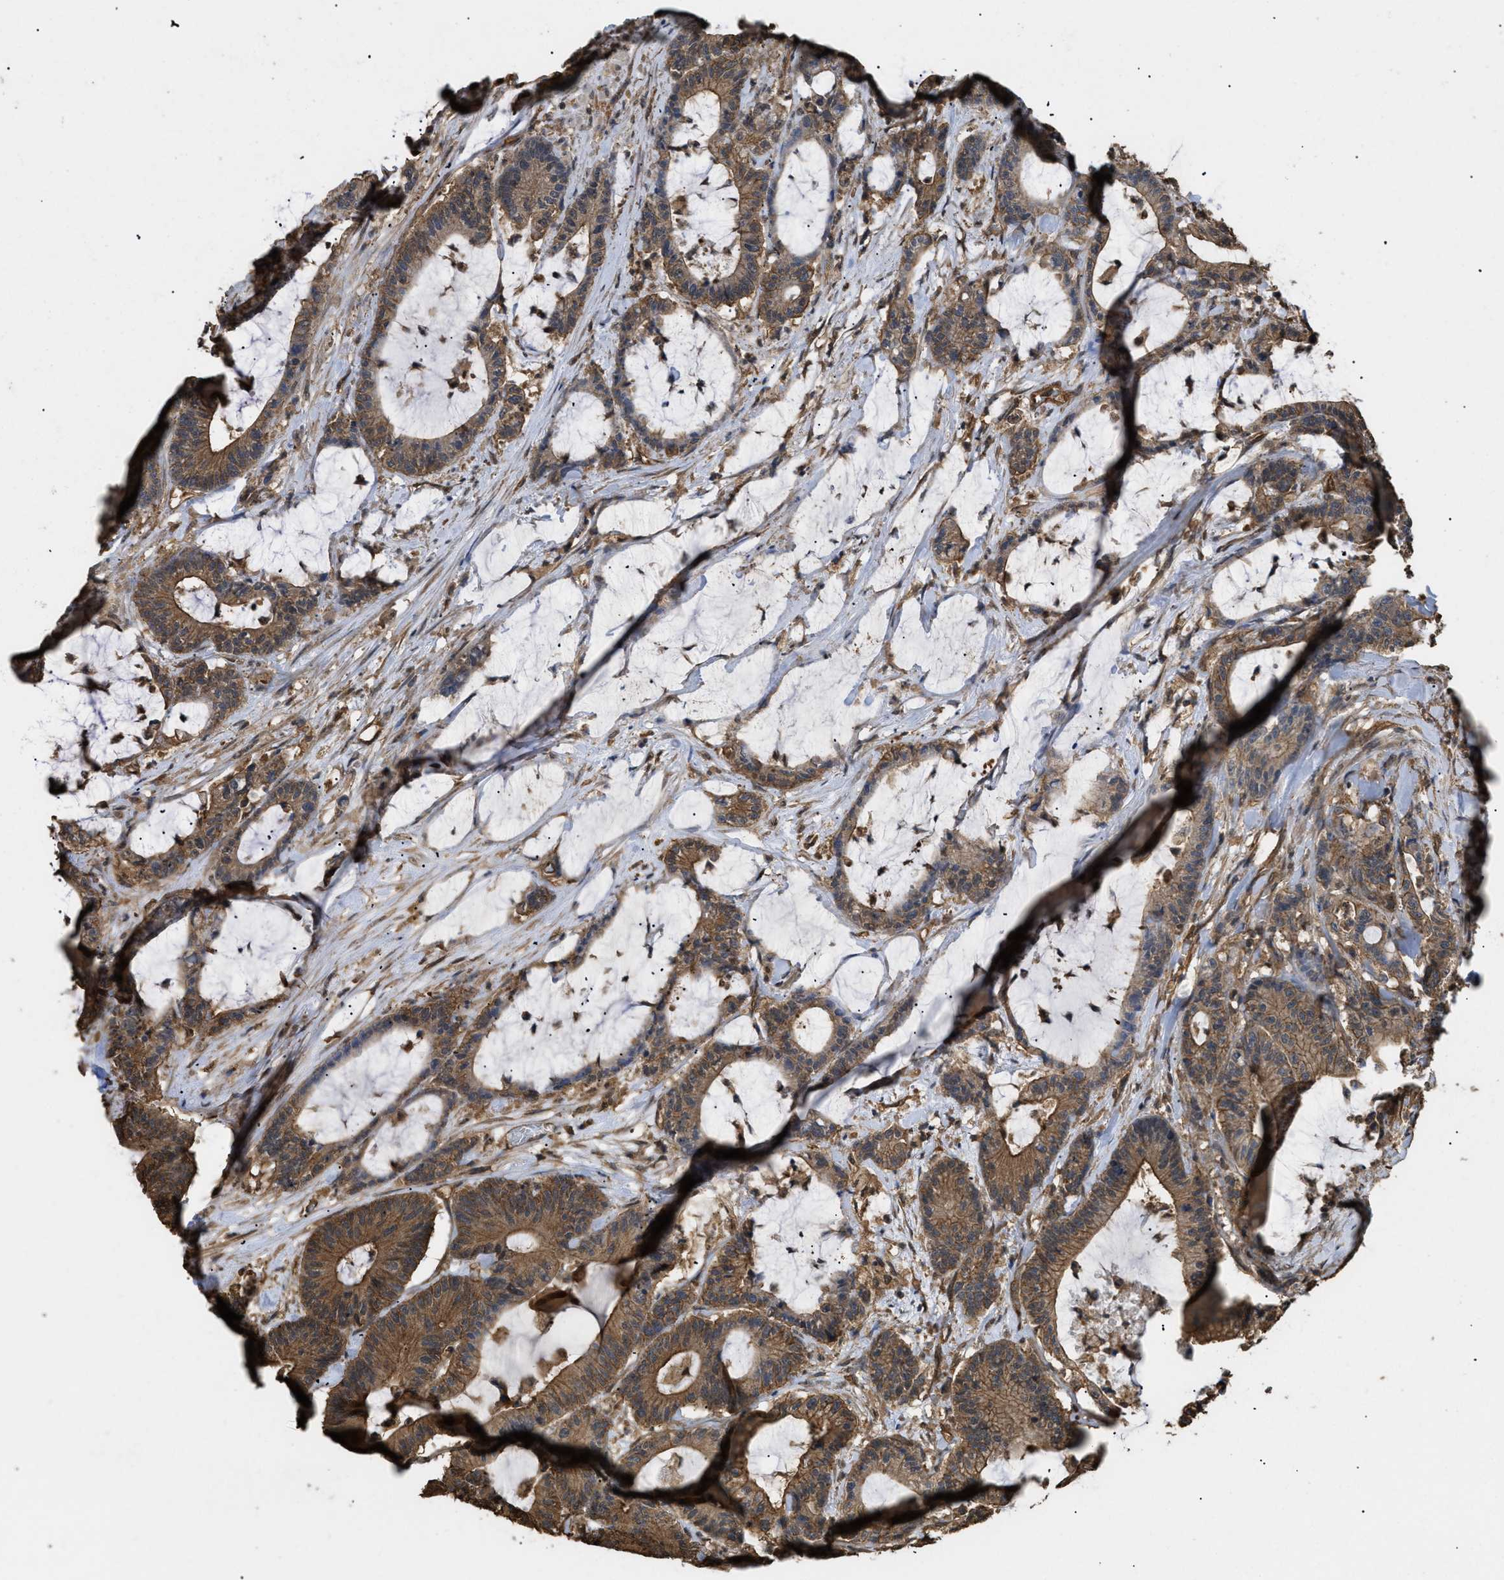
{"staining": {"intensity": "moderate", "quantity": ">75%", "location": "cytoplasmic/membranous"}, "tissue": "colorectal cancer", "cell_type": "Tumor cells", "image_type": "cancer", "snomed": [{"axis": "morphology", "description": "Adenocarcinoma, NOS"}, {"axis": "topography", "description": "Colon"}], "caption": "Colorectal adenocarcinoma stained with DAB (3,3'-diaminobenzidine) immunohistochemistry (IHC) exhibits medium levels of moderate cytoplasmic/membranous positivity in about >75% of tumor cells. The staining was performed using DAB, with brown indicating positive protein expression. Nuclei are stained blue with hematoxylin.", "gene": "CALM1", "patient": {"sex": "female", "age": 84}}